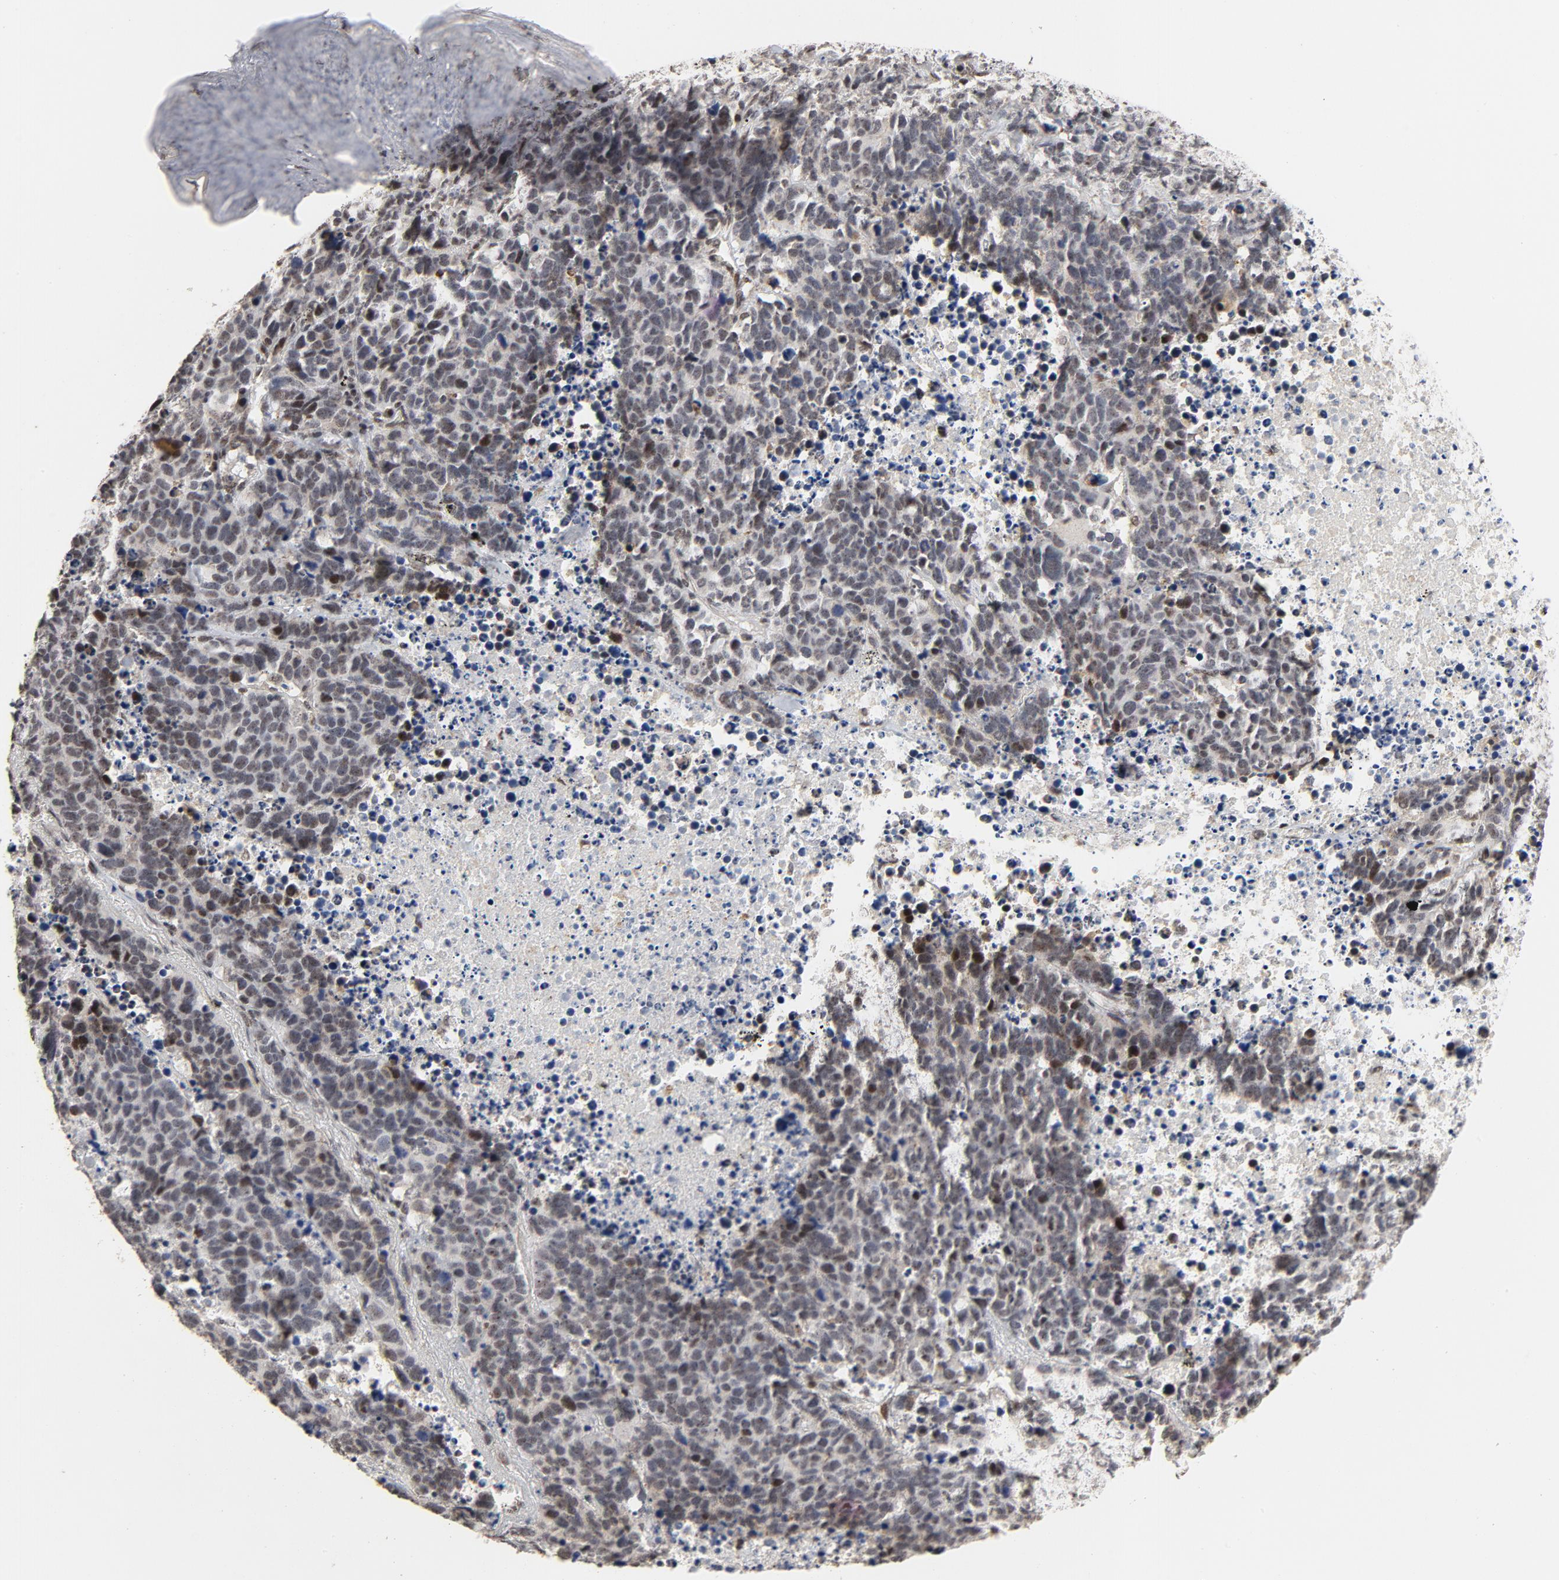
{"staining": {"intensity": "moderate", "quantity": "25%-75%", "location": "nuclear"}, "tissue": "lung cancer", "cell_type": "Tumor cells", "image_type": "cancer", "snomed": [{"axis": "morphology", "description": "Carcinoid, malignant, NOS"}, {"axis": "topography", "description": "Lung"}], "caption": "This image demonstrates malignant carcinoid (lung) stained with IHC to label a protein in brown. The nuclear of tumor cells show moderate positivity for the protein. Nuclei are counter-stained blue.", "gene": "TP53RK", "patient": {"sex": "male", "age": 60}}